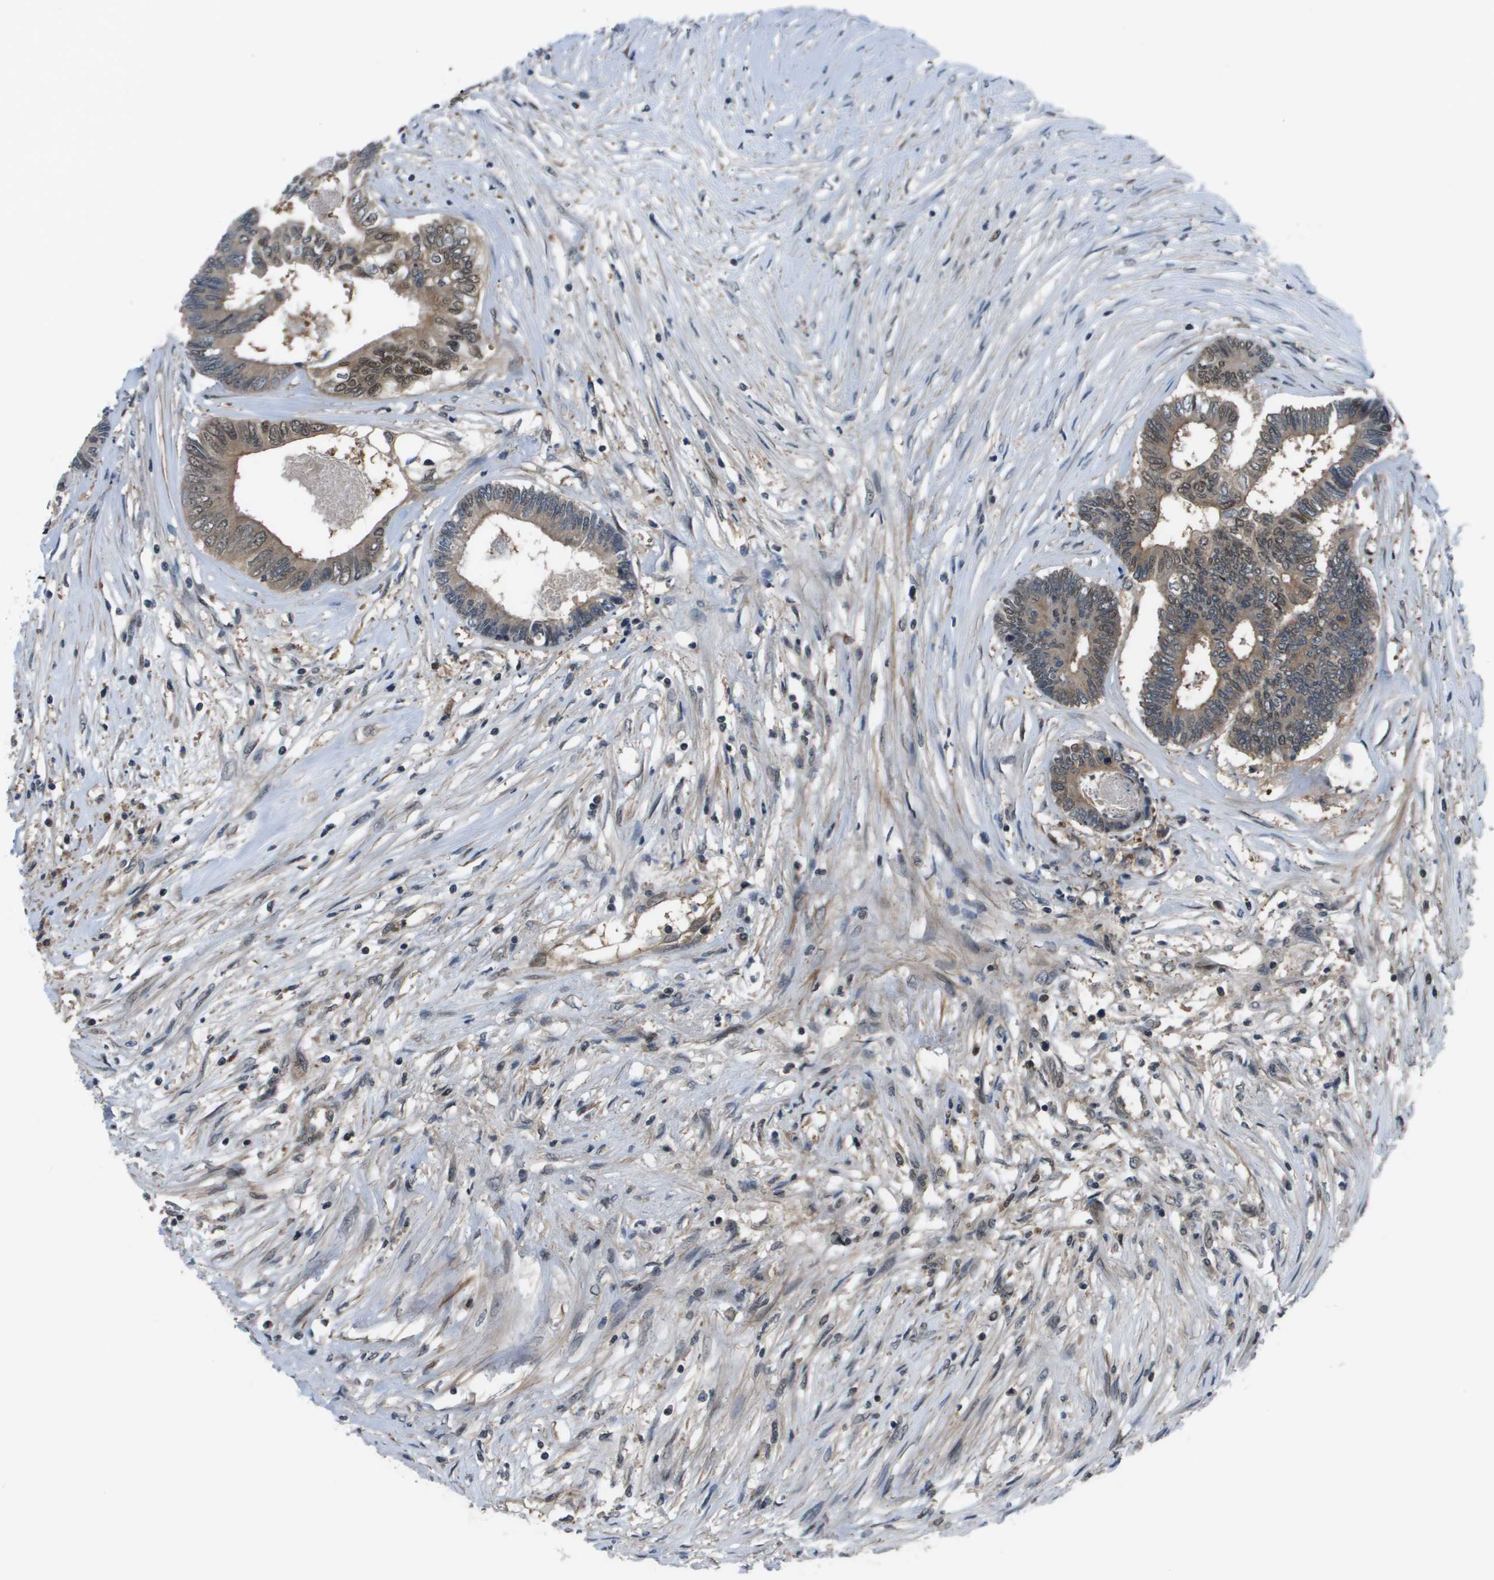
{"staining": {"intensity": "moderate", "quantity": ">75%", "location": "cytoplasmic/membranous,nuclear"}, "tissue": "colorectal cancer", "cell_type": "Tumor cells", "image_type": "cancer", "snomed": [{"axis": "morphology", "description": "Adenocarcinoma, NOS"}, {"axis": "topography", "description": "Rectum"}], "caption": "Immunohistochemical staining of human colorectal adenocarcinoma exhibits medium levels of moderate cytoplasmic/membranous and nuclear staining in approximately >75% of tumor cells.", "gene": "ENPP5", "patient": {"sex": "male", "age": 63}}